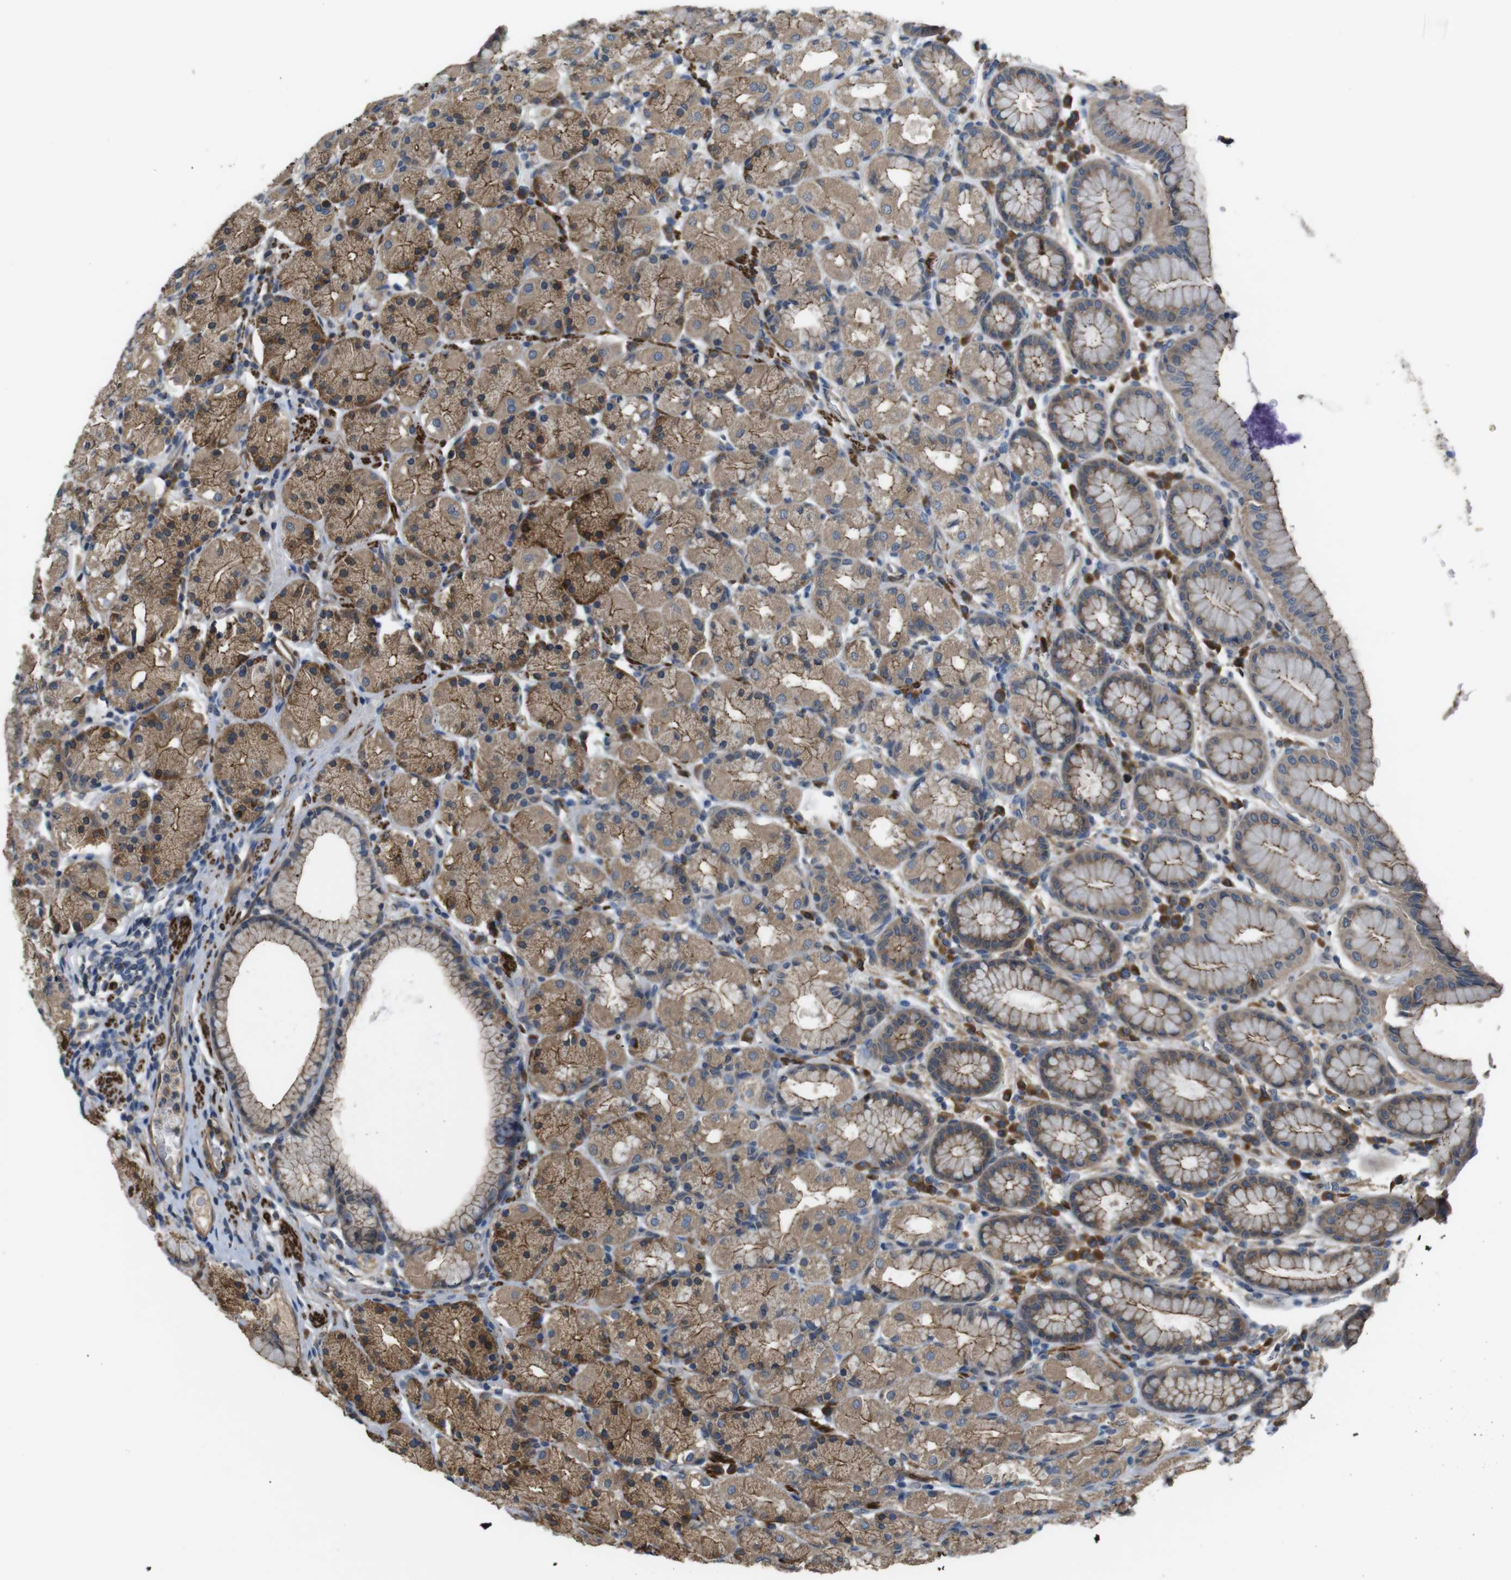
{"staining": {"intensity": "moderate", "quantity": ">75%", "location": "cytoplasmic/membranous"}, "tissue": "stomach", "cell_type": "Glandular cells", "image_type": "normal", "snomed": [{"axis": "morphology", "description": "Normal tissue, NOS"}, {"axis": "topography", "description": "Stomach, upper"}], "caption": "The immunohistochemical stain highlights moderate cytoplasmic/membranous staining in glandular cells of unremarkable stomach. Ihc stains the protein in brown and the nuclei are stained blue.", "gene": "FUT2", "patient": {"sex": "male", "age": 68}}